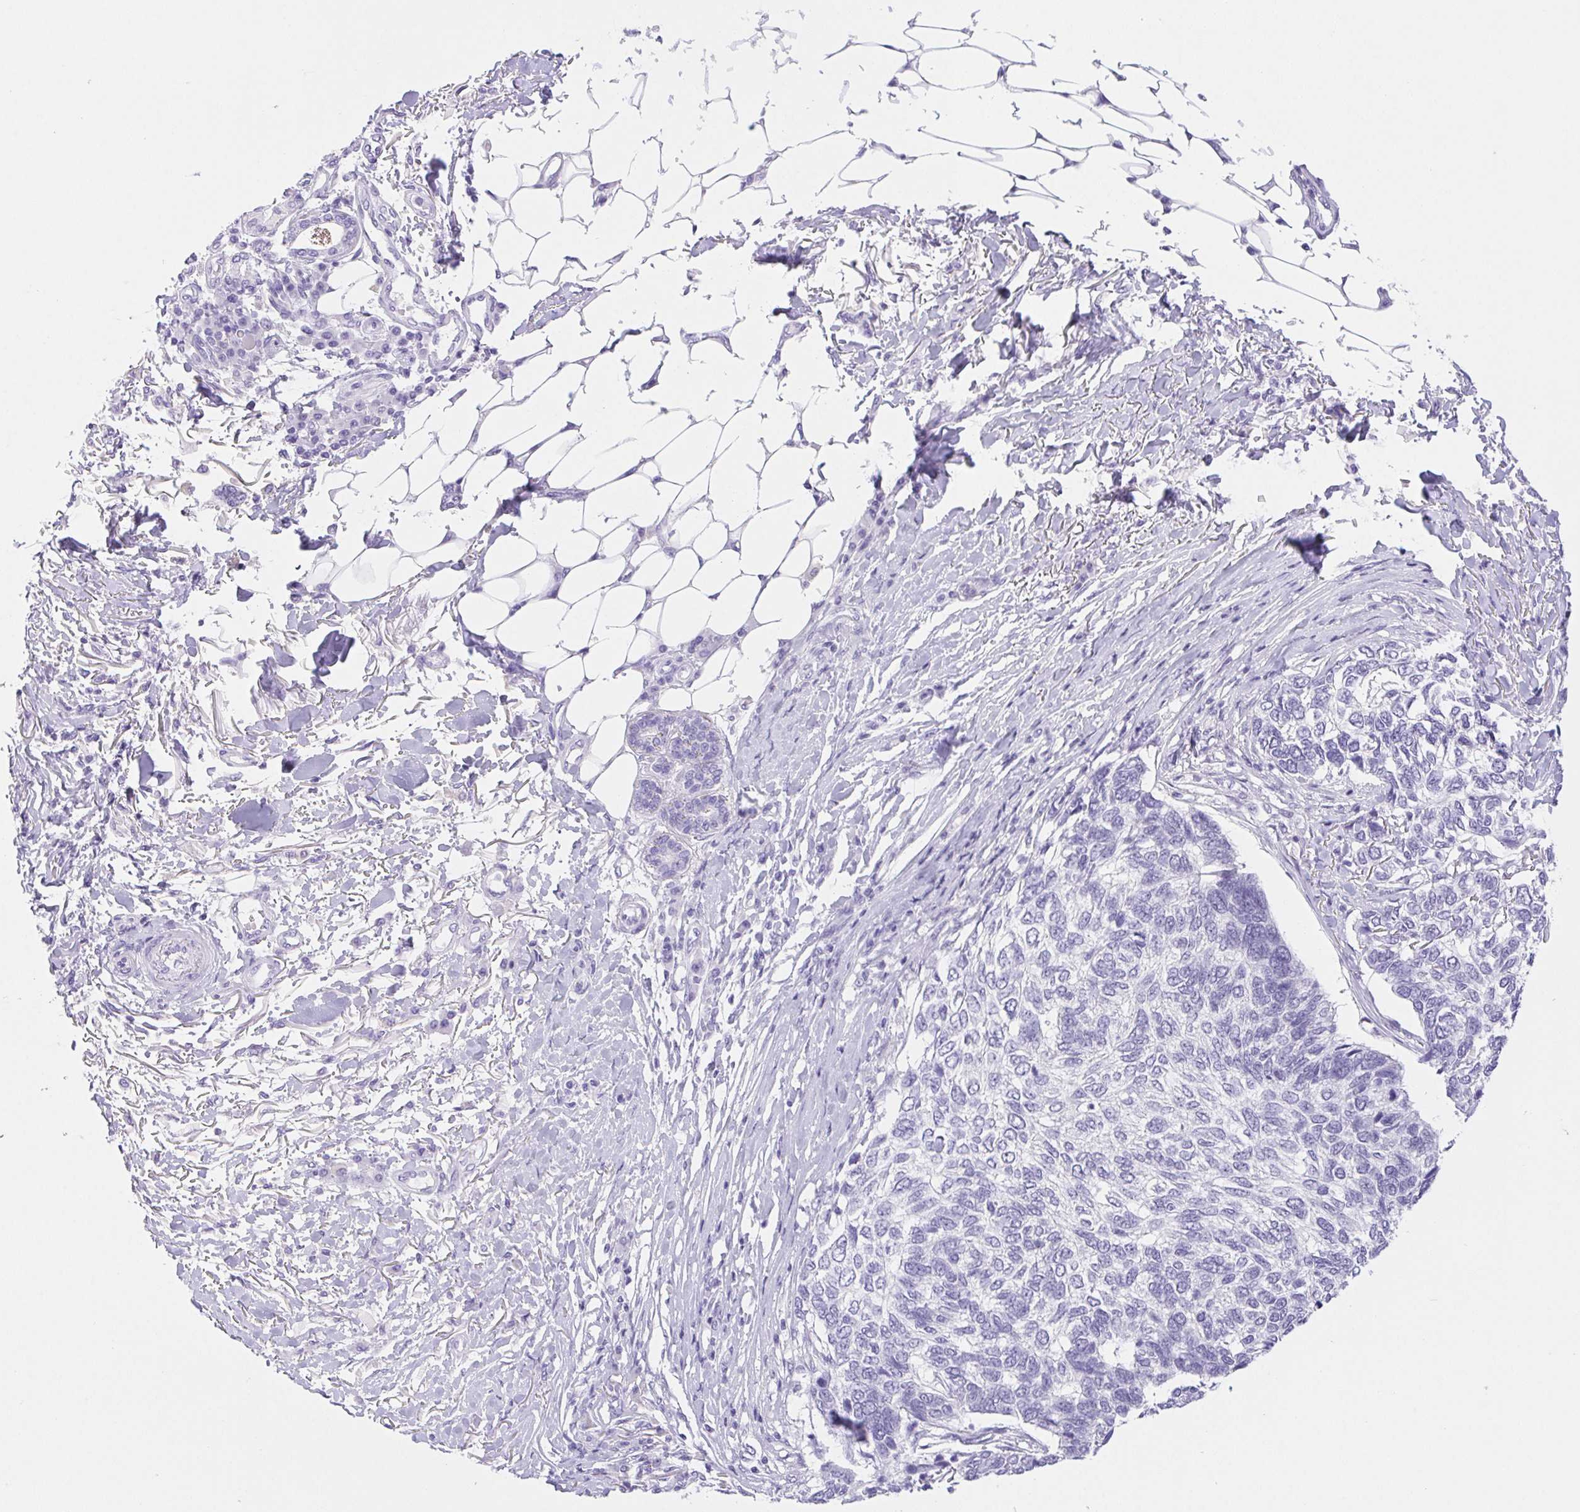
{"staining": {"intensity": "negative", "quantity": "none", "location": "none"}, "tissue": "skin cancer", "cell_type": "Tumor cells", "image_type": "cancer", "snomed": [{"axis": "morphology", "description": "Basal cell carcinoma"}, {"axis": "topography", "description": "Skin"}], "caption": "DAB immunohistochemical staining of skin cancer displays no significant staining in tumor cells.", "gene": "PNLIP", "patient": {"sex": "female", "age": 65}}